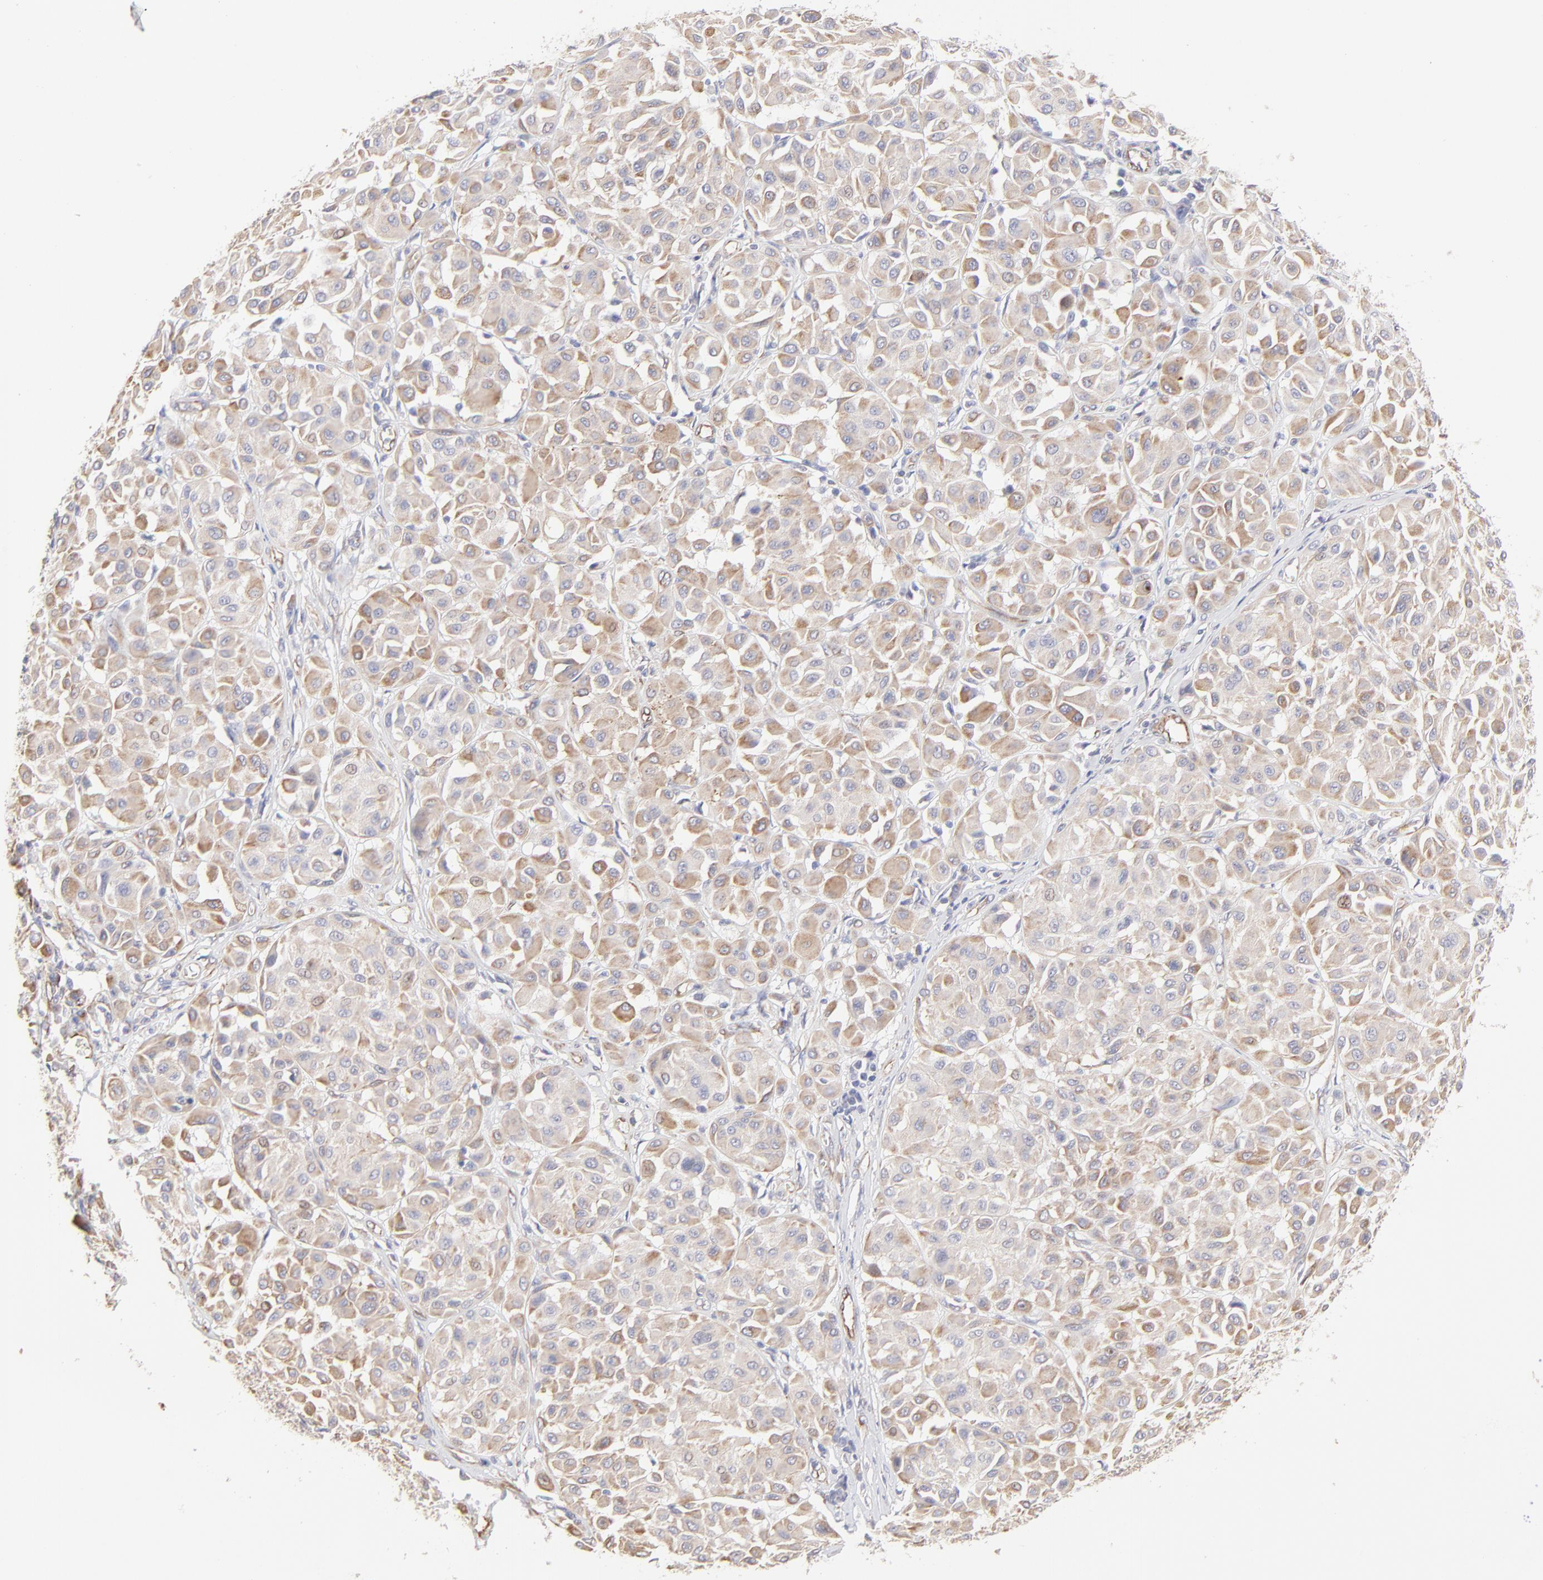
{"staining": {"intensity": "moderate", "quantity": ">75%", "location": "cytoplasmic/membranous"}, "tissue": "melanoma", "cell_type": "Tumor cells", "image_type": "cancer", "snomed": [{"axis": "morphology", "description": "Malignant melanoma, Metastatic site"}, {"axis": "topography", "description": "Soft tissue"}], "caption": "A brown stain highlights moderate cytoplasmic/membranous expression of a protein in human melanoma tumor cells.", "gene": "COX8C", "patient": {"sex": "male", "age": 41}}